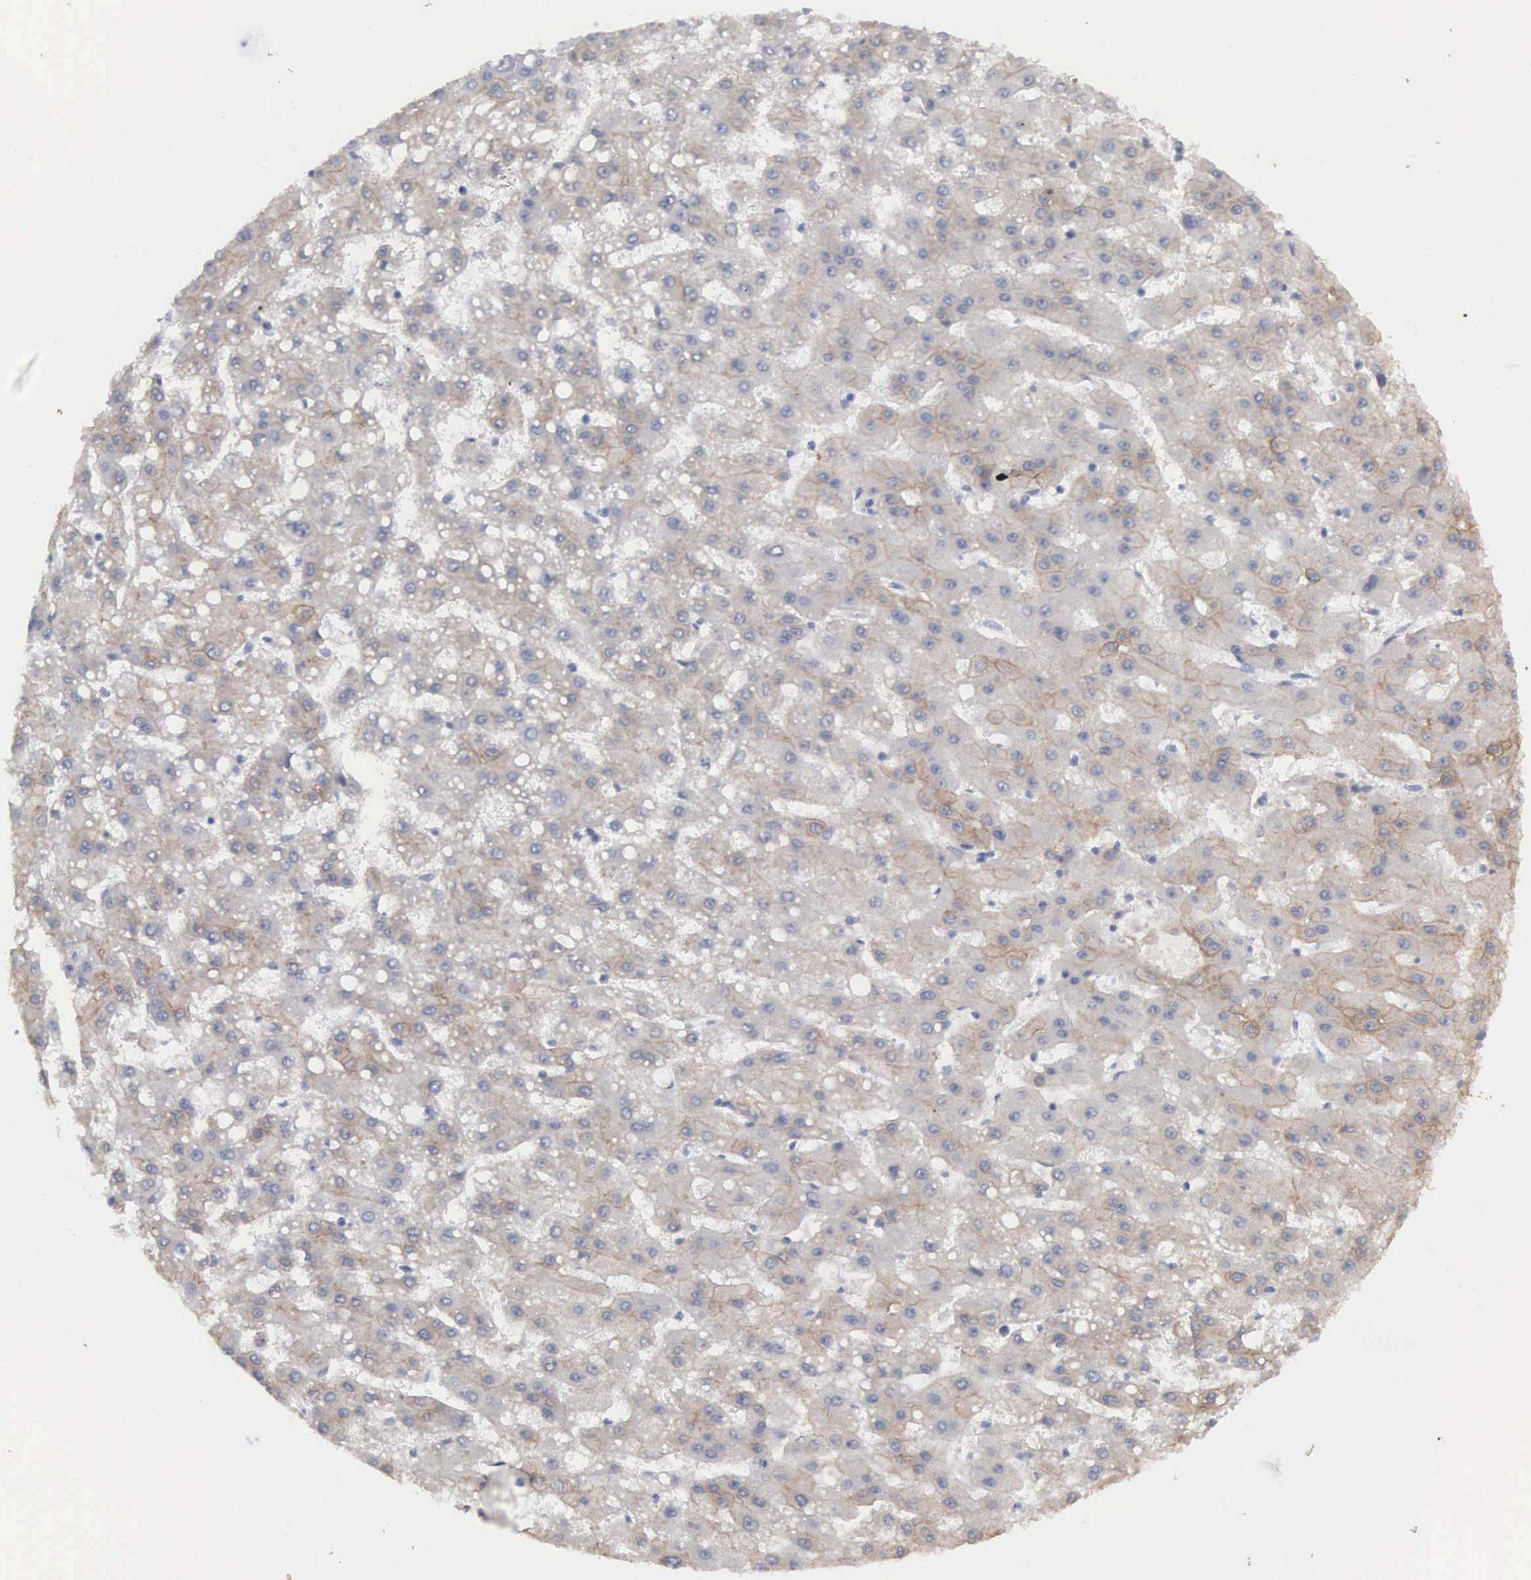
{"staining": {"intensity": "weak", "quantity": "25%-75%", "location": "cytoplasmic/membranous"}, "tissue": "liver cancer", "cell_type": "Tumor cells", "image_type": "cancer", "snomed": [{"axis": "morphology", "description": "Carcinoma, Hepatocellular, NOS"}, {"axis": "topography", "description": "Liver"}], "caption": "Immunohistochemical staining of human liver cancer exhibits low levels of weak cytoplasmic/membranous protein positivity in approximately 25%-75% of tumor cells.", "gene": "WDR89", "patient": {"sex": "female", "age": 52}}